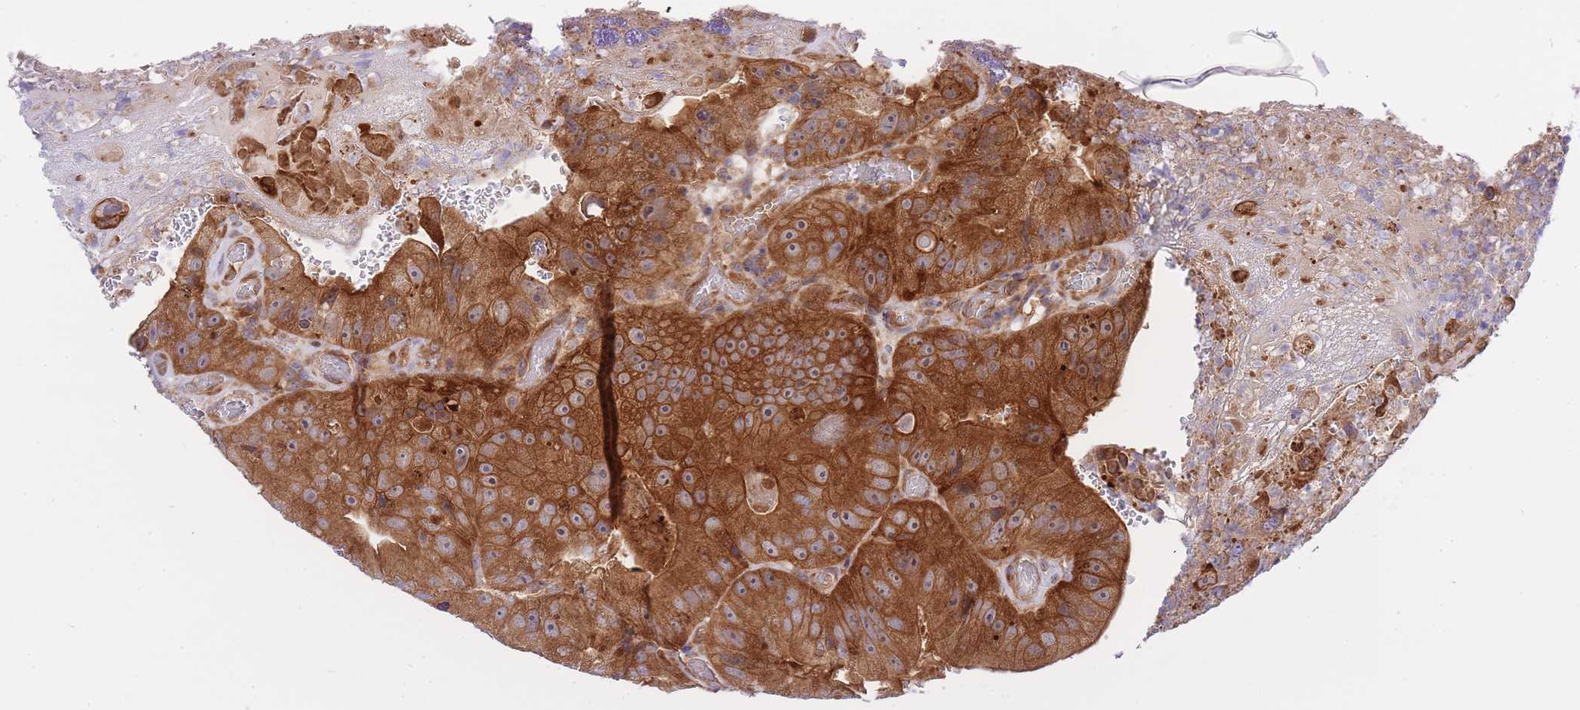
{"staining": {"intensity": "strong", "quantity": ">75%", "location": "cytoplasmic/membranous"}, "tissue": "colorectal cancer", "cell_type": "Tumor cells", "image_type": "cancer", "snomed": [{"axis": "morphology", "description": "Adenocarcinoma, NOS"}, {"axis": "topography", "description": "Colon"}], "caption": "Colorectal cancer (adenocarcinoma) stained for a protein exhibits strong cytoplasmic/membranous positivity in tumor cells.", "gene": "EIF2B2", "patient": {"sex": "female", "age": 86}}